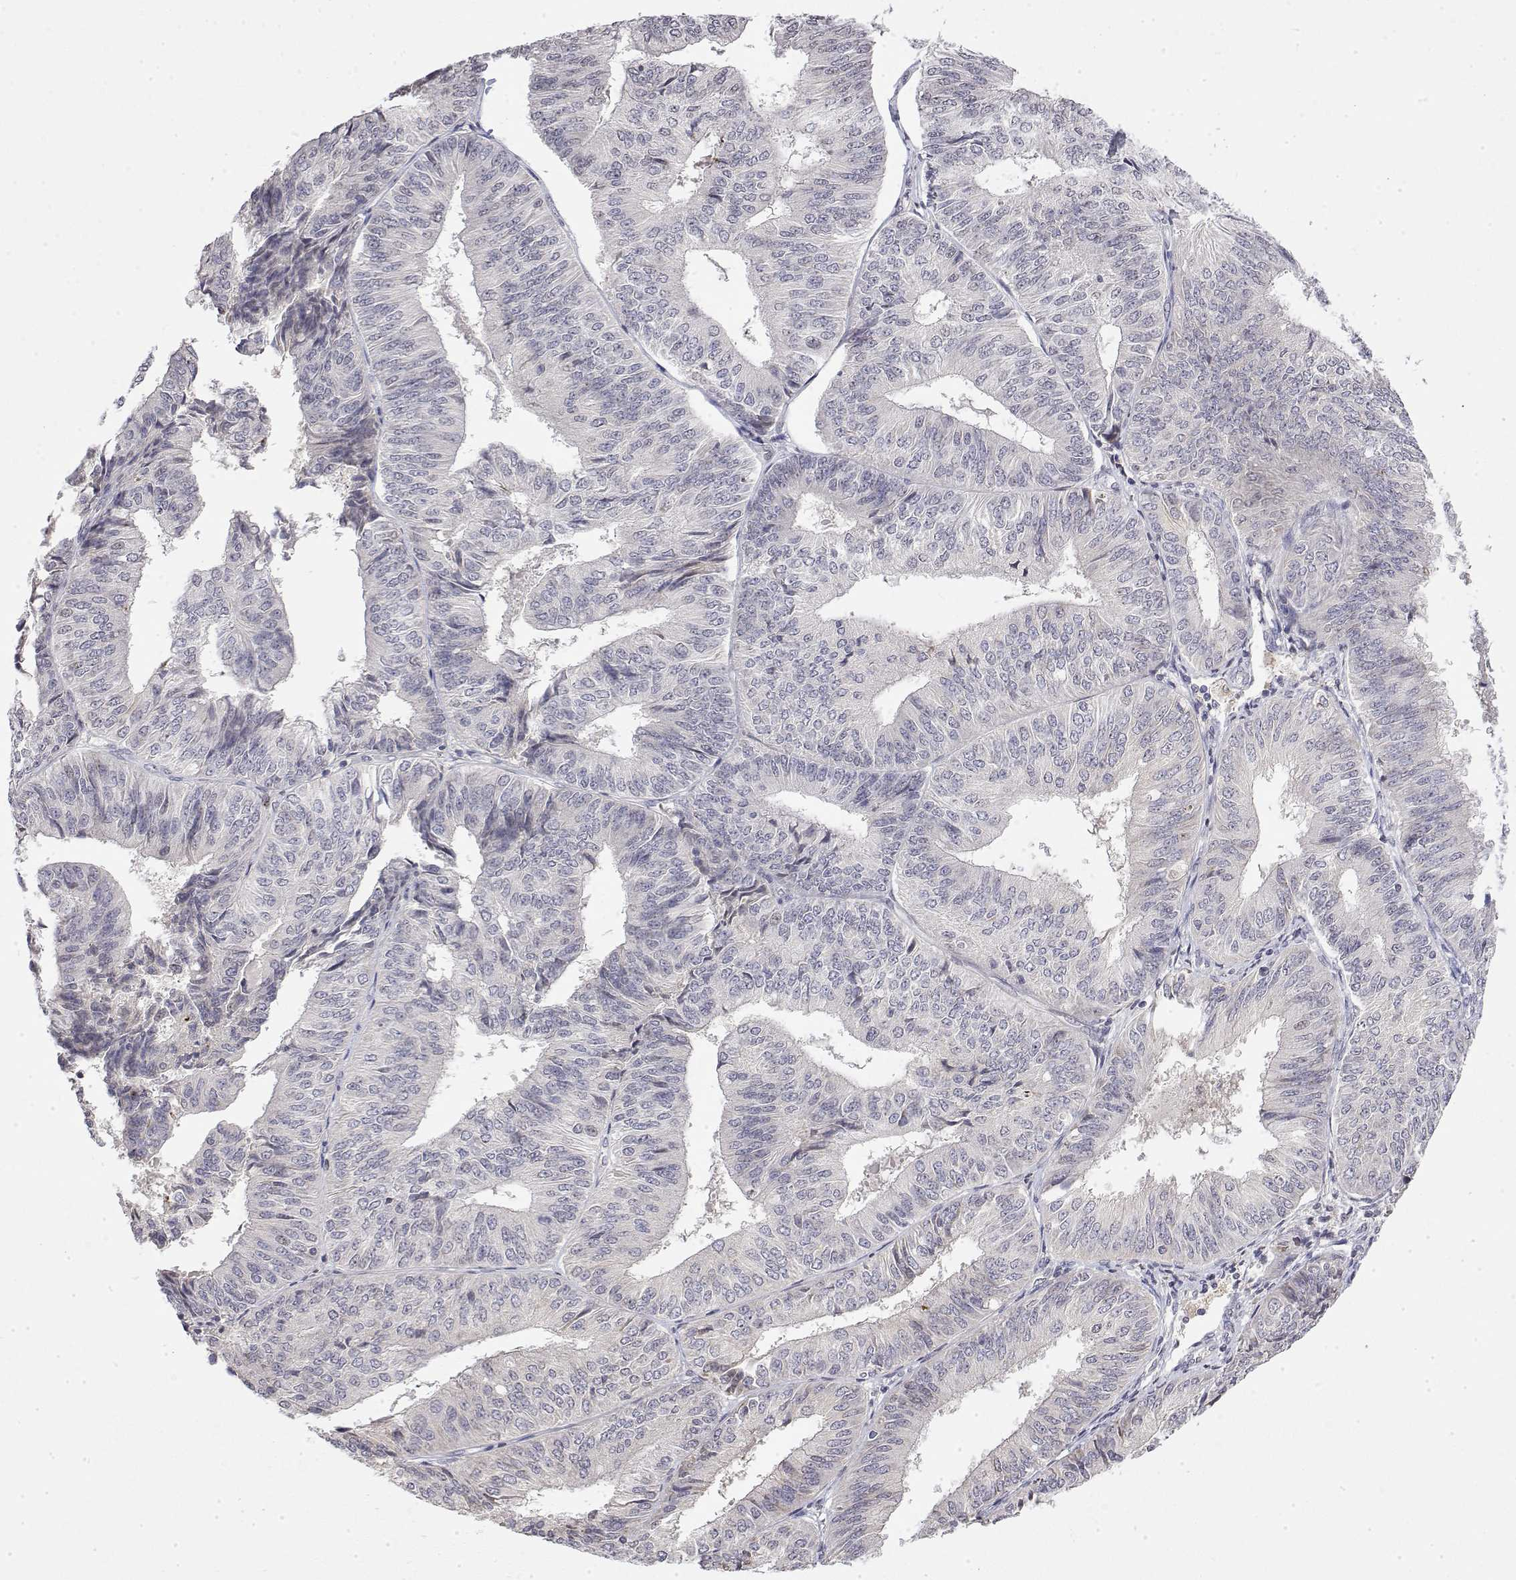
{"staining": {"intensity": "negative", "quantity": "none", "location": "none"}, "tissue": "endometrial cancer", "cell_type": "Tumor cells", "image_type": "cancer", "snomed": [{"axis": "morphology", "description": "Adenocarcinoma, NOS"}, {"axis": "topography", "description": "Endometrium"}], "caption": "Immunohistochemistry (IHC) of endometrial adenocarcinoma demonstrates no positivity in tumor cells. (Stains: DAB IHC with hematoxylin counter stain, Microscopy: brightfield microscopy at high magnification).", "gene": "IGFBP4", "patient": {"sex": "female", "age": 58}}